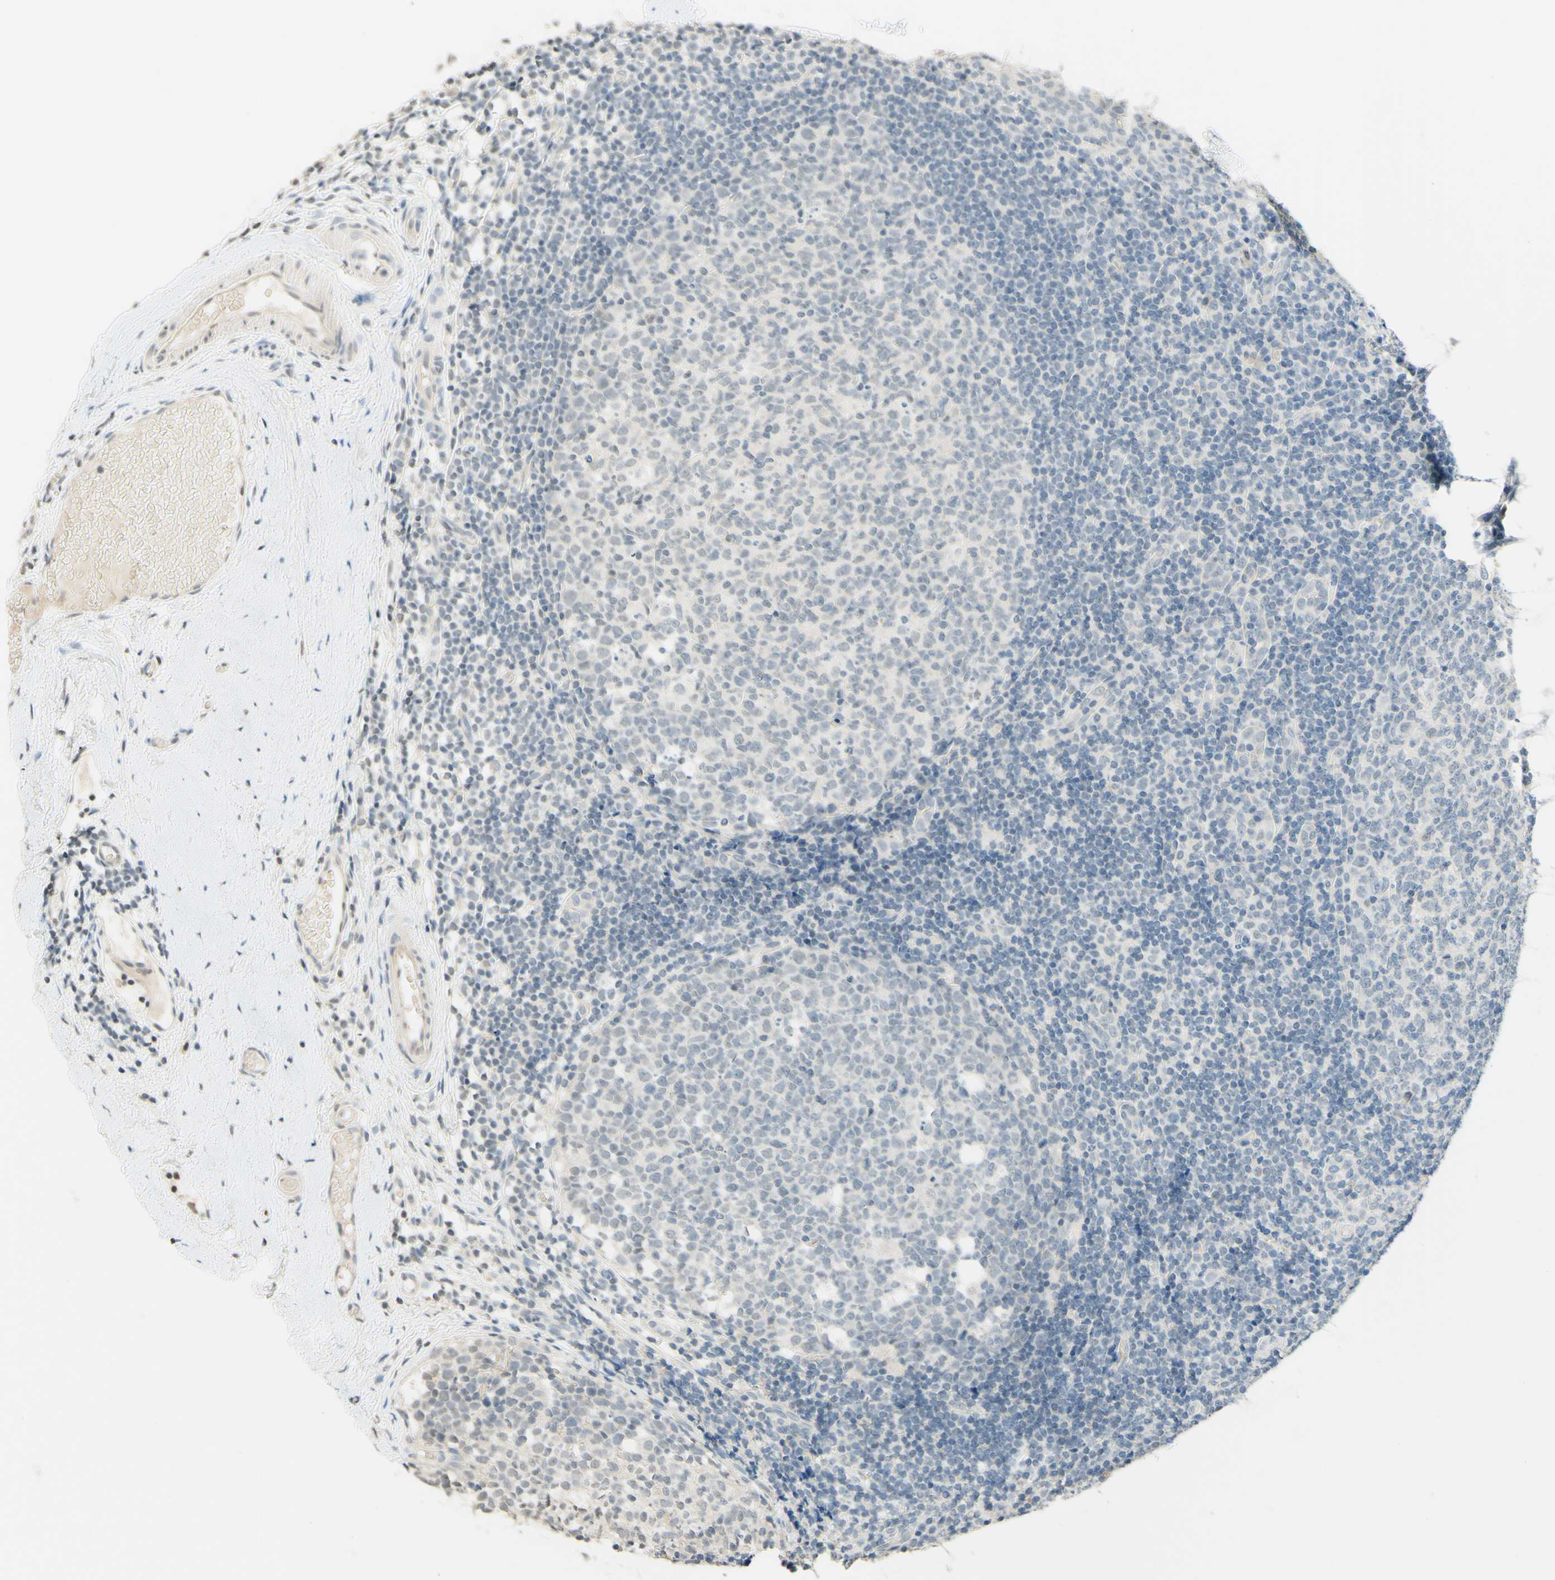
{"staining": {"intensity": "negative", "quantity": "none", "location": "none"}, "tissue": "tonsil", "cell_type": "Germinal center cells", "image_type": "normal", "snomed": [{"axis": "morphology", "description": "Normal tissue, NOS"}, {"axis": "topography", "description": "Tonsil"}], "caption": "A micrograph of tonsil stained for a protein shows no brown staining in germinal center cells. (Immunohistochemistry, brightfield microscopy, high magnification).", "gene": "MAG", "patient": {"sex": "female", "age": 19}}